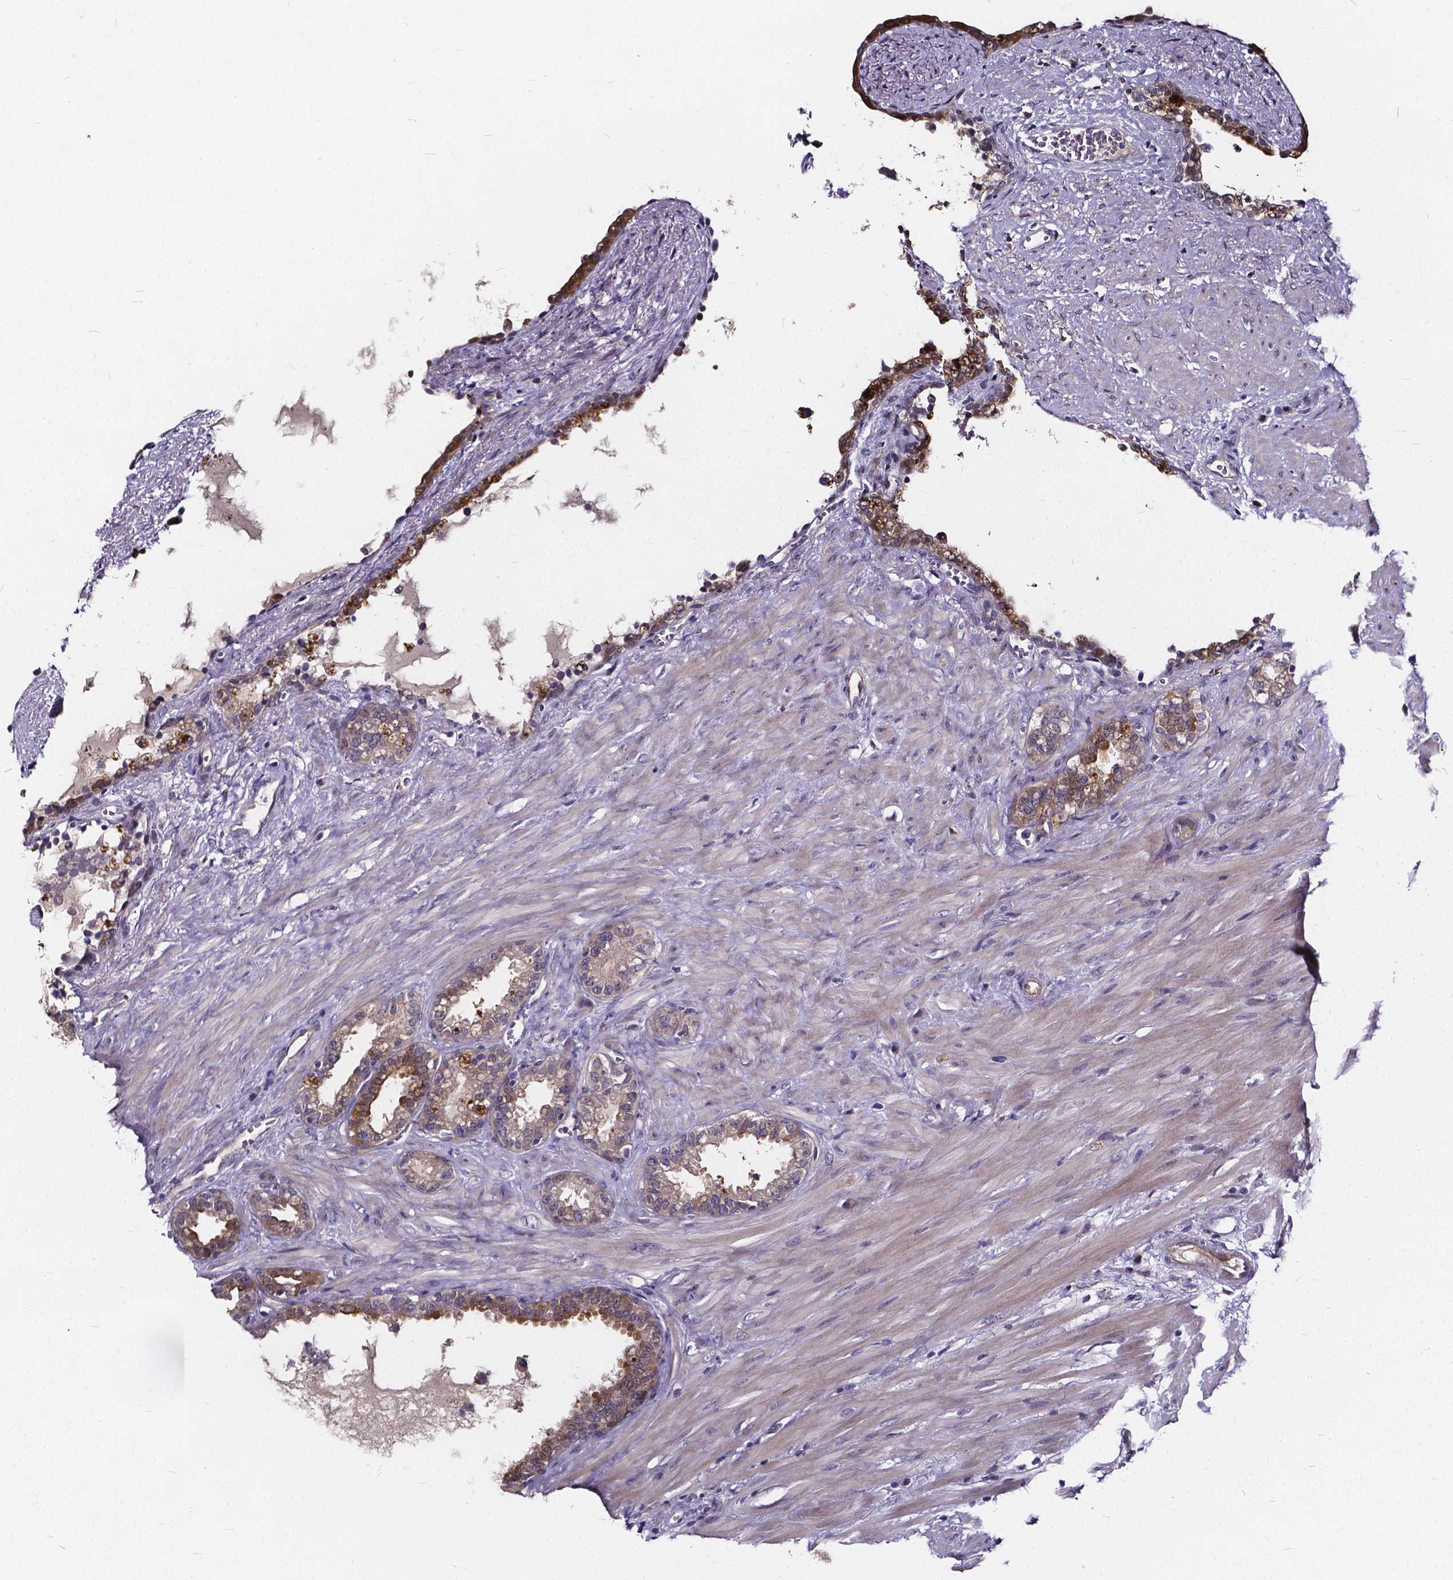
{"staining": {"intensity": "strong", "quantity": "25%-75%", "location": "cytoplasmic/membranous"}, "tissue": "seminal vesicle", "cell_type": "Glandular cells", "image_type": "normal", "snomed": [{"axis": "morphology", "description": "Normal tissue, NOS"}, {"axis": "morphology", "description": "Urothelial carcinoma, NOS"}, {"axis": "topography", "description": "Urinary bladder"}, {"axis": "topography", "description": "Seminal veicle"}], "caption": "Immunohistochemical staining of benign human seminal vesicle reveals 25%-75% levels of strong cytoplasmic/membranous protein expression in approximately 25%-75% of glandular cells. The protein of interest is shown in brown color, while the nuclei are stained blue.", "gene": "SOWAHA", "patient": {"sex": "male", "age": 76}}